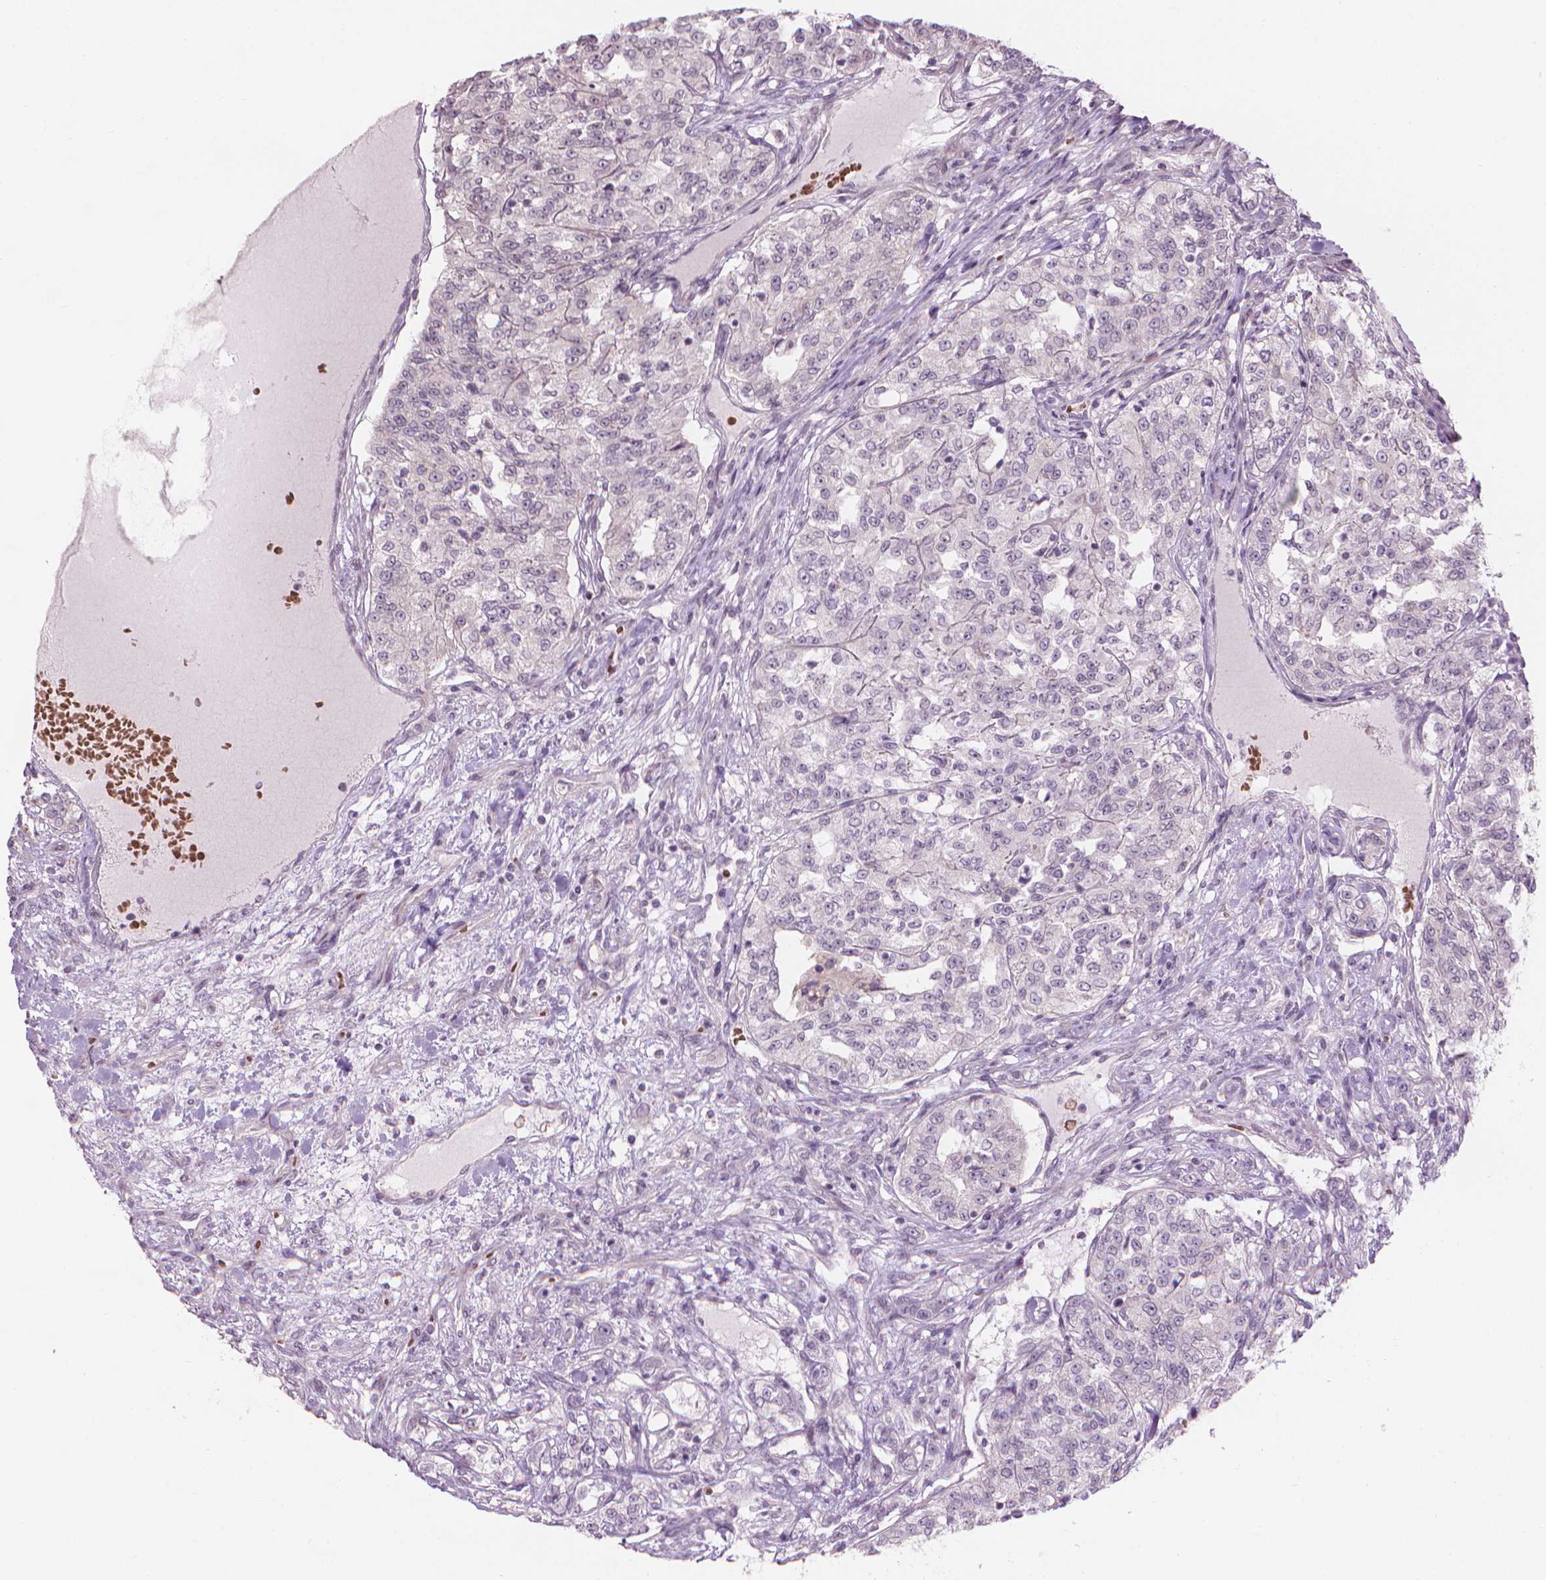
{"staining": {"intensity": "negative", "quantity": "none", "location": "none"}, "tissue": "renal cancer", "cell_type": "Tumor cells", "image_type": "cancer", "snomed": [{"axis": "morphology", "description": "Adenocarcinoma, NOS"}, {"axis": "topography", "description": "Kidney"}], "caption": "This photomicrograph is of renal adenocarcinoma stained with immunohistochemistry to label a protein in brown with the nuclei are counter-stained blue. There is no staining in tumor cells.", "gene": "IFFO1", "patient": {"sex": "female", "age": 63}}